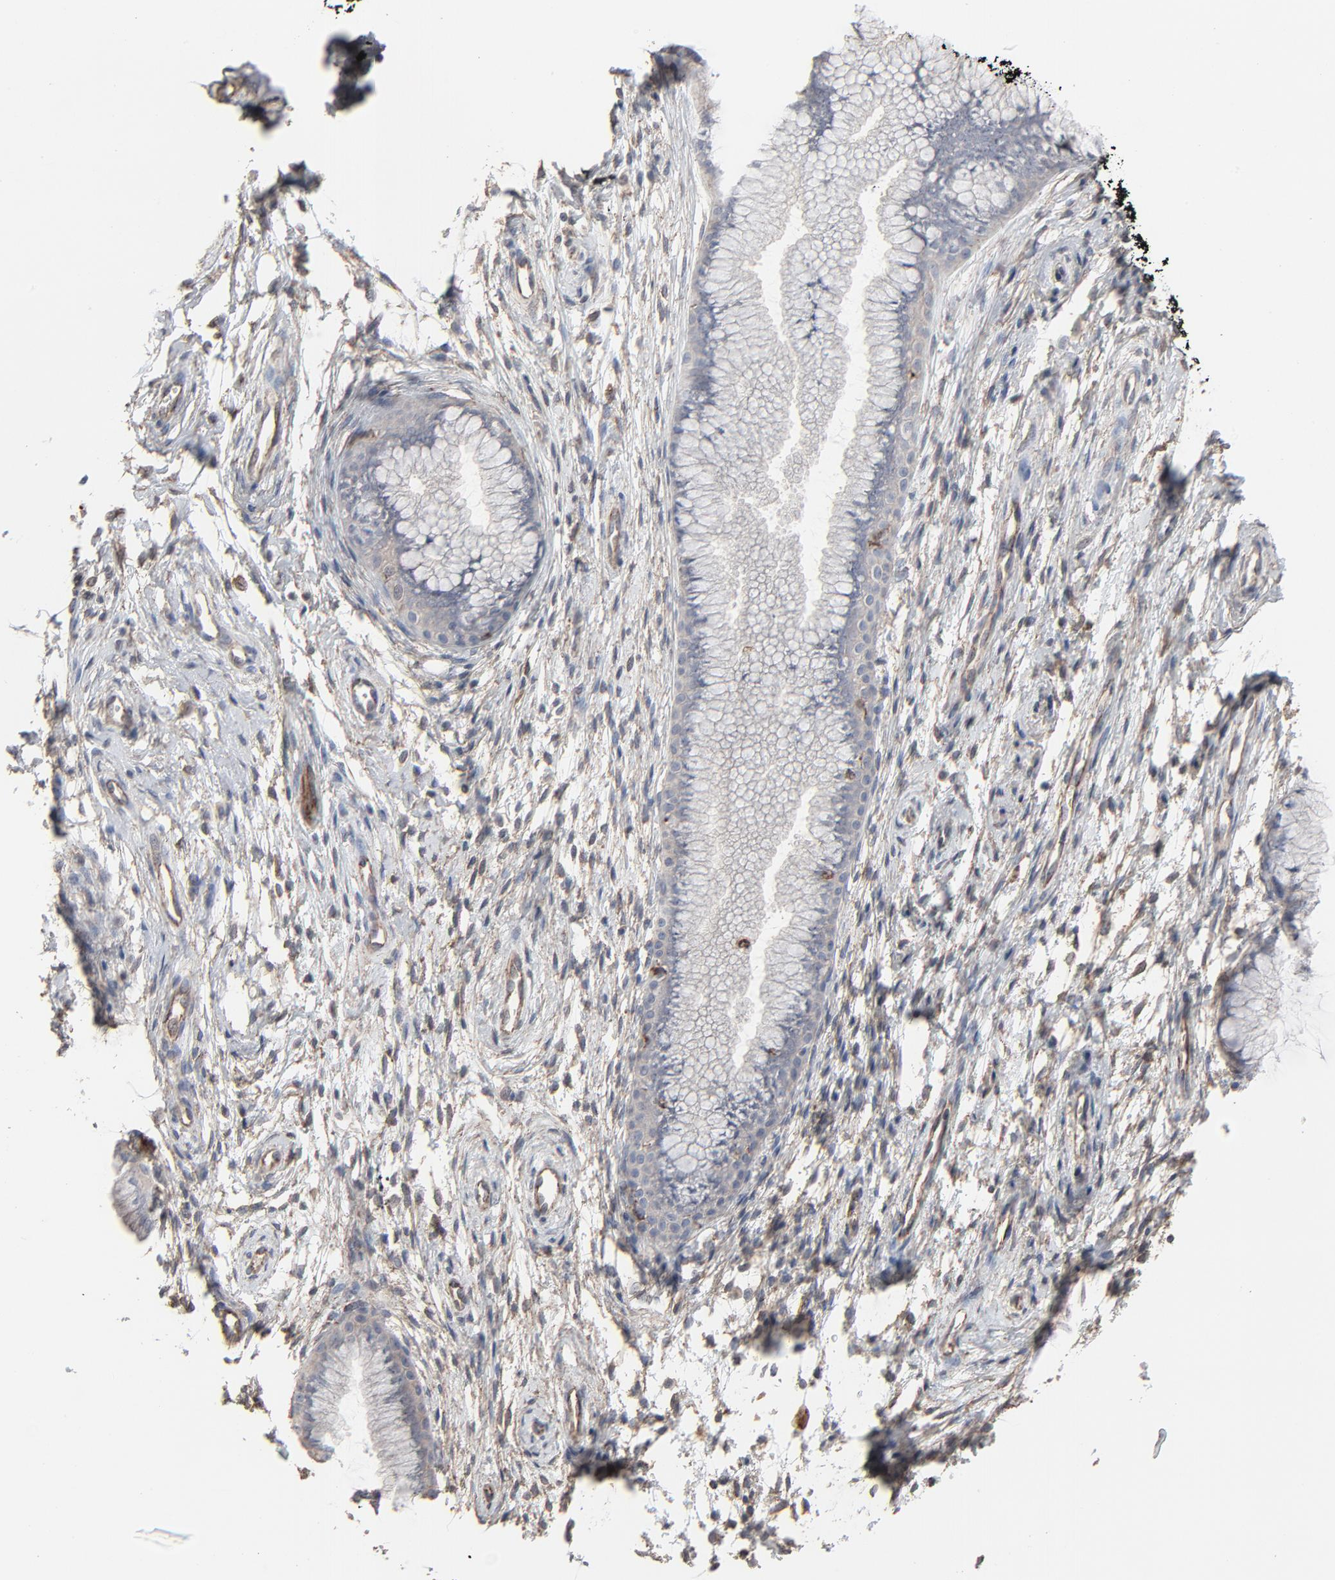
{"staining": {"intensity": "weak", "quantity": ">75%", "location": "cytoplasmic/membranous"}, "tissue": "cervix", "cell_type": "Glandular cells", "image_type": "normal", "snomed": [{"axis": "morphology", "description": "Normal tissue, NOS"}, {"axis": "topography", "description": "Cervix"}], "caption": "Immunohistochemical staining of unremarkable cervix reveals low levels of weak cytoplasmic/membranous staining in approximately >75% of glandular cells.", "gene": "CTNND1", "patient": {"sex": "female", "age": 39}}